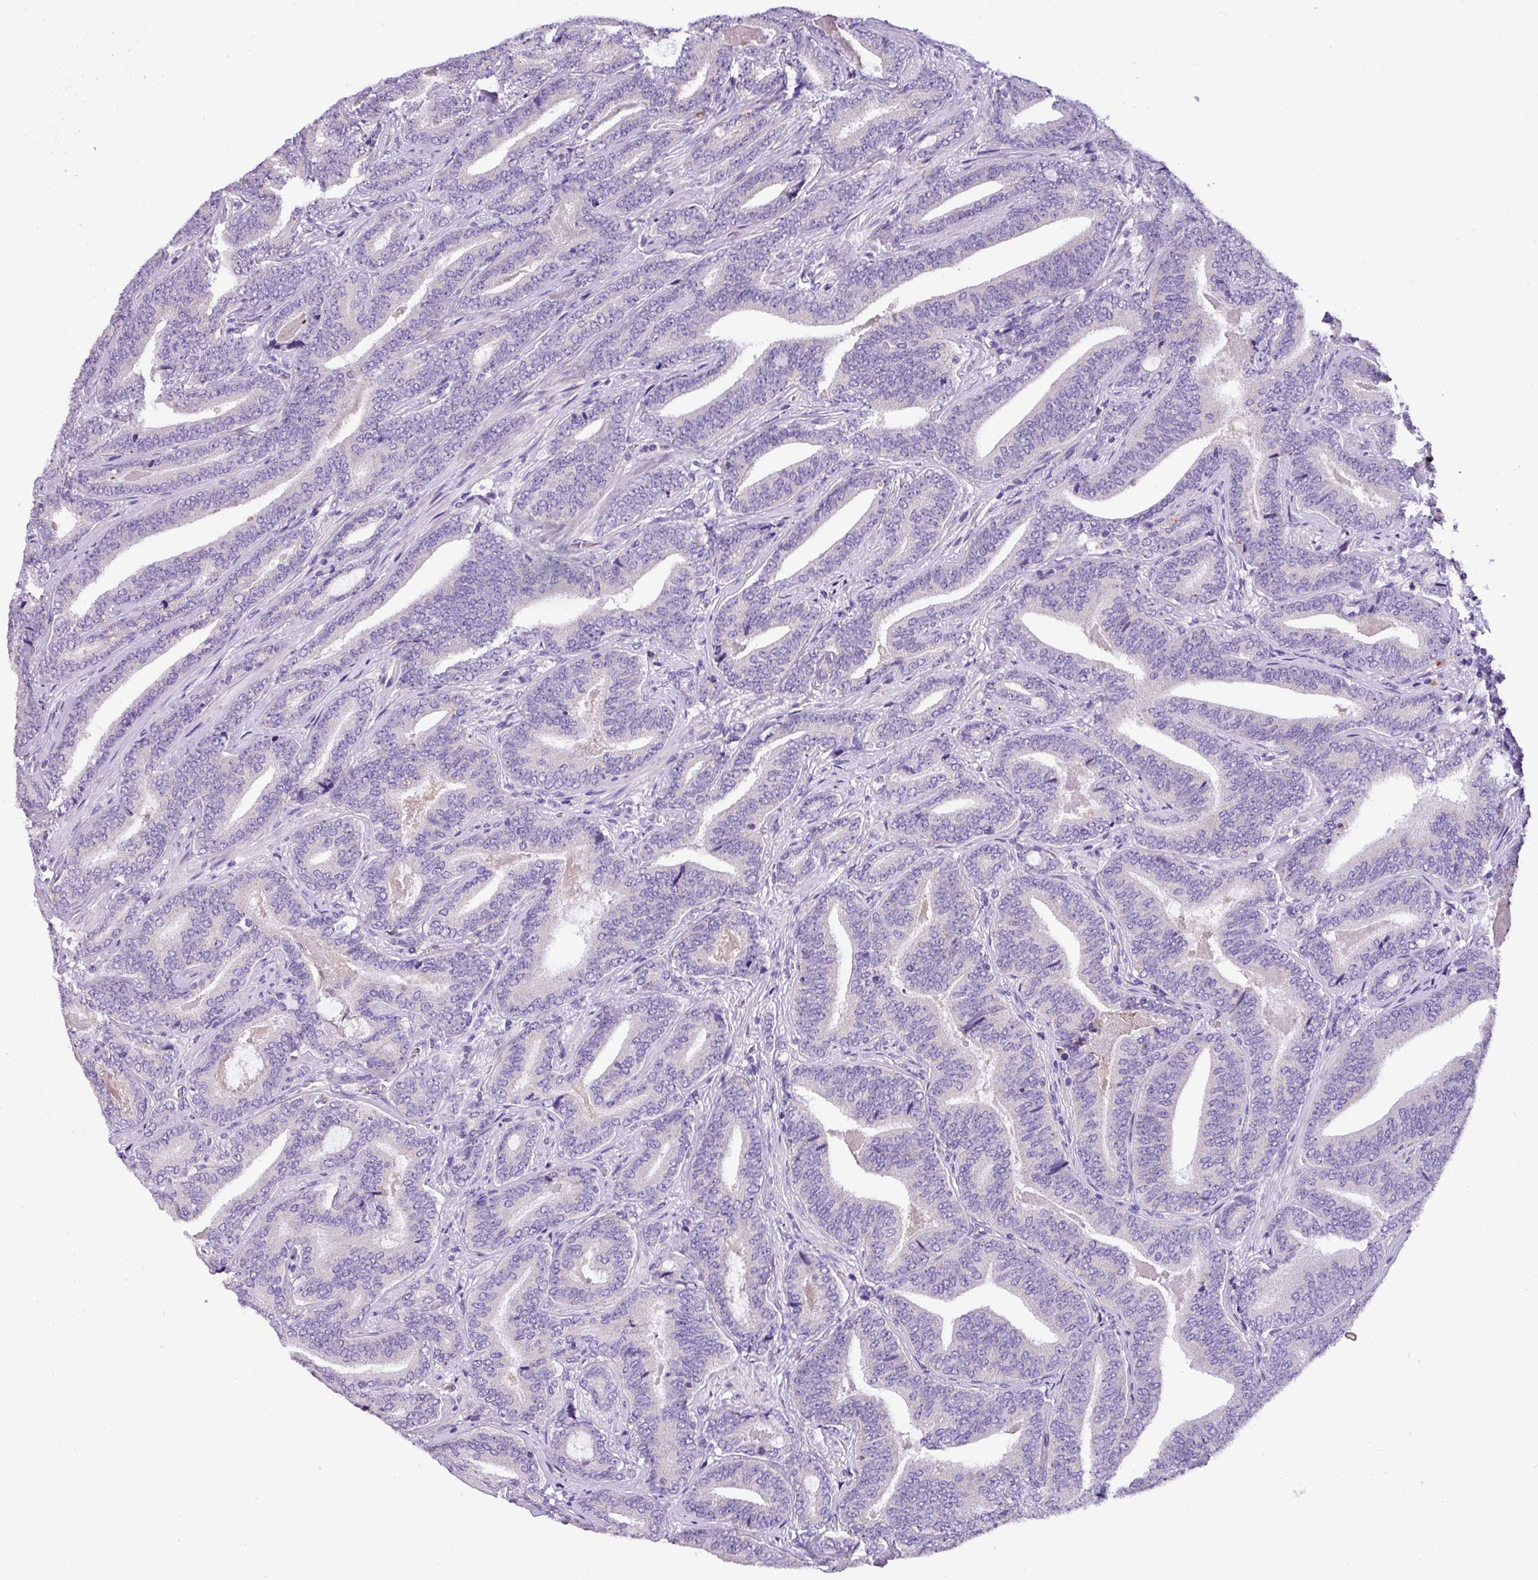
{"staining": {"intensity": "negative", "quantity": "none", "location": "none"}, "tissue": "prostate cancer", "cell_type": "Tumor cells", "image_type": "cancer", "snomed": [{"axis": "morphology", "description": "Adenocarcinoma, Low grade"}, {"axis": "topography", "description": "Prostate and seminal vesicle, NOS"}], "caption": "IHC micrograph of neoplastic tissue: prostate cancer (low-grade adenocarcinoma) stained with DAB exhibits no significant protein staining in tumor cells.", "gene": "ANXA2R", "patient": {"sex": "male", "age": 61}}